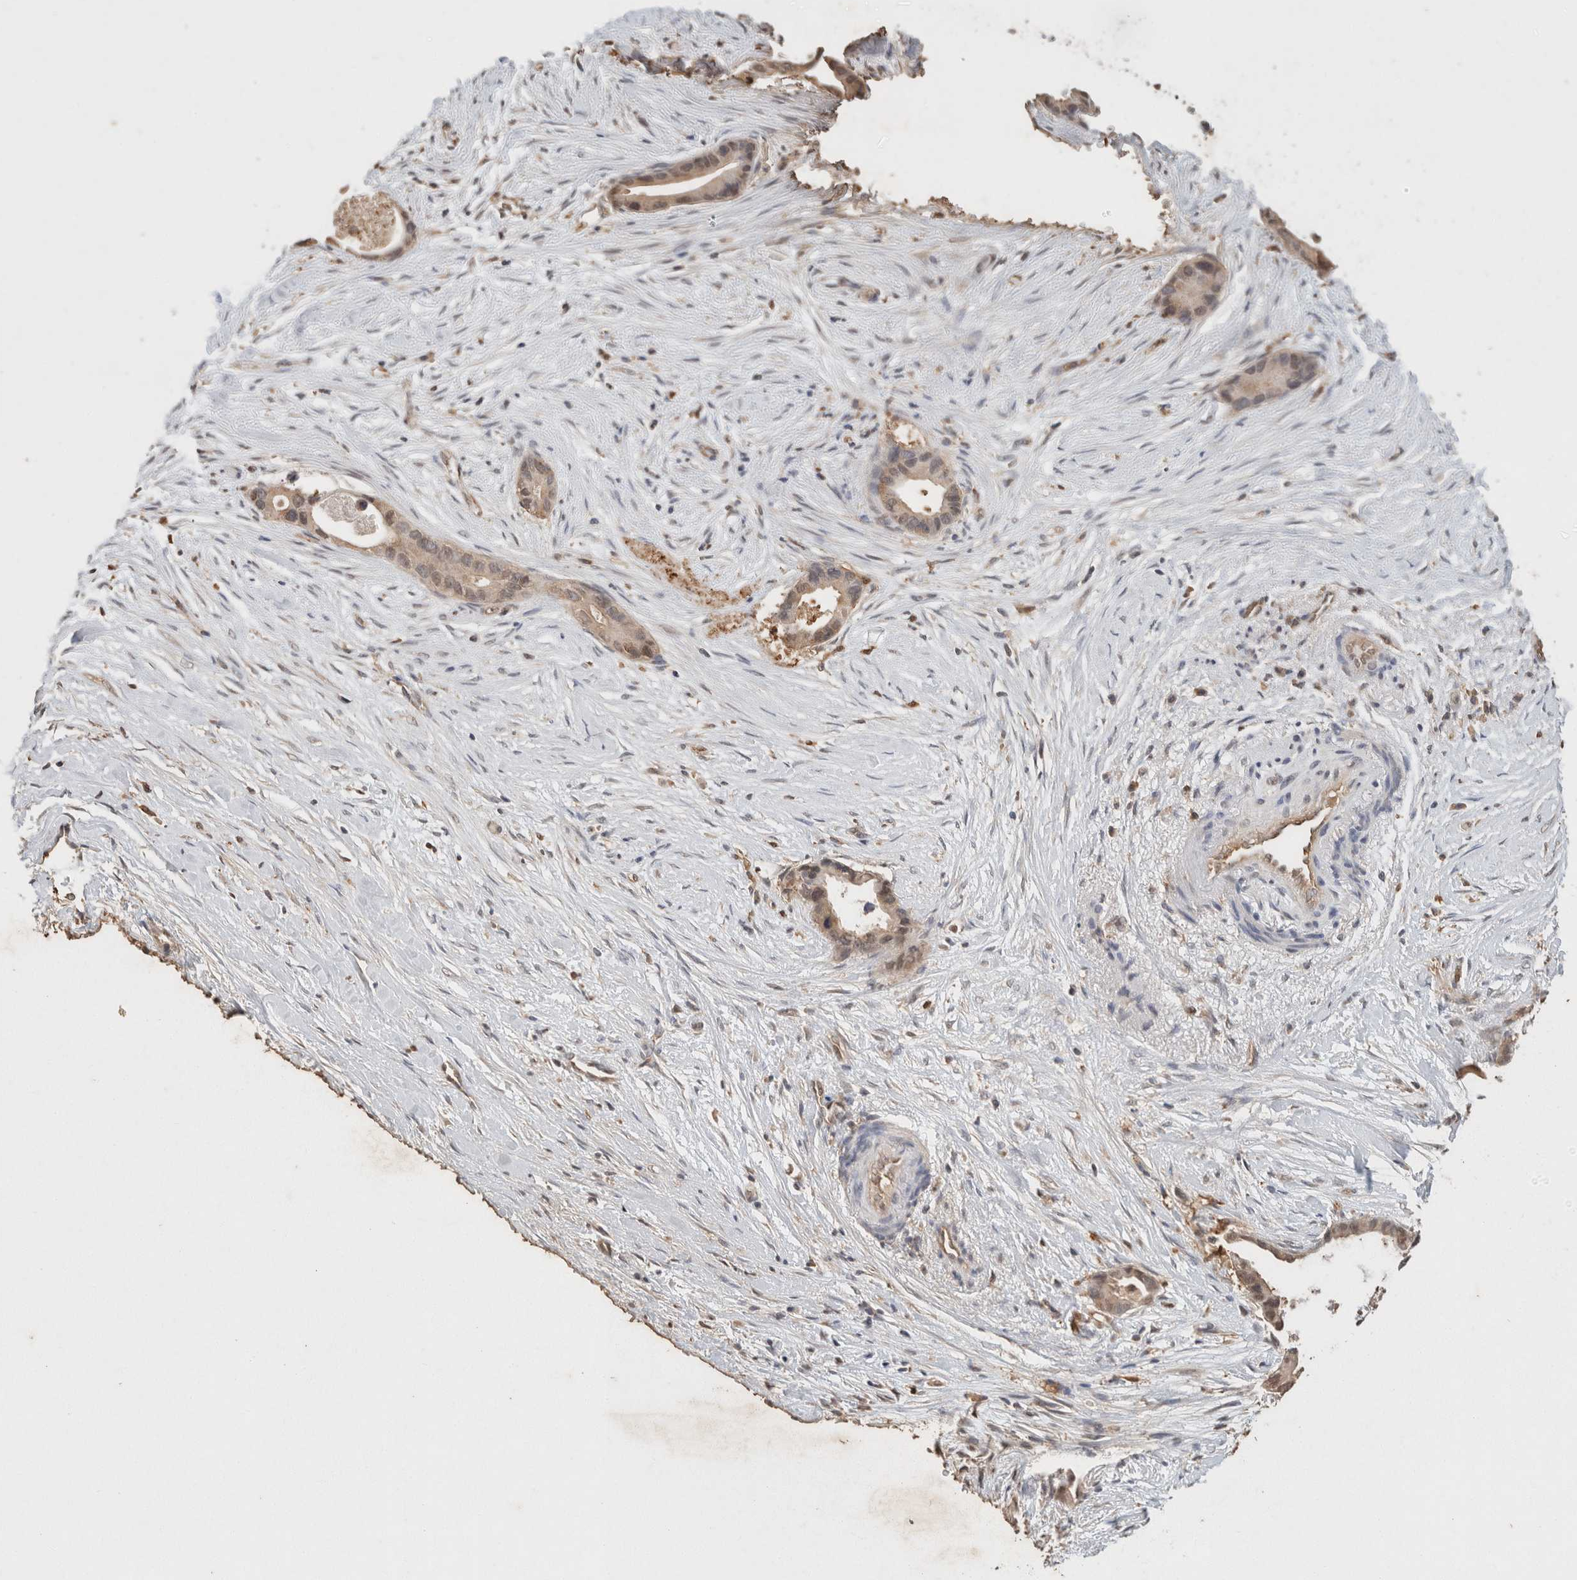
{"staining": {"intensity": "moderate", "quantity": ">75%", "location": "cytoplasmic/membranous,nuclear"}, "tissue": "liver cancer", "cell_type": "Tumor cells", "image_type": "cancer", "snomed": [{"axis": "morphology", "description": "Cholangiocarcinoma"}, {"axis": "topography", "description": "Liver"}], "caption": "Human liver cancer stained with a protein marker displays moderate staining in tumor cells.", "gene": "YWHAH", "patient": {"sex": "female", "age": 55}}